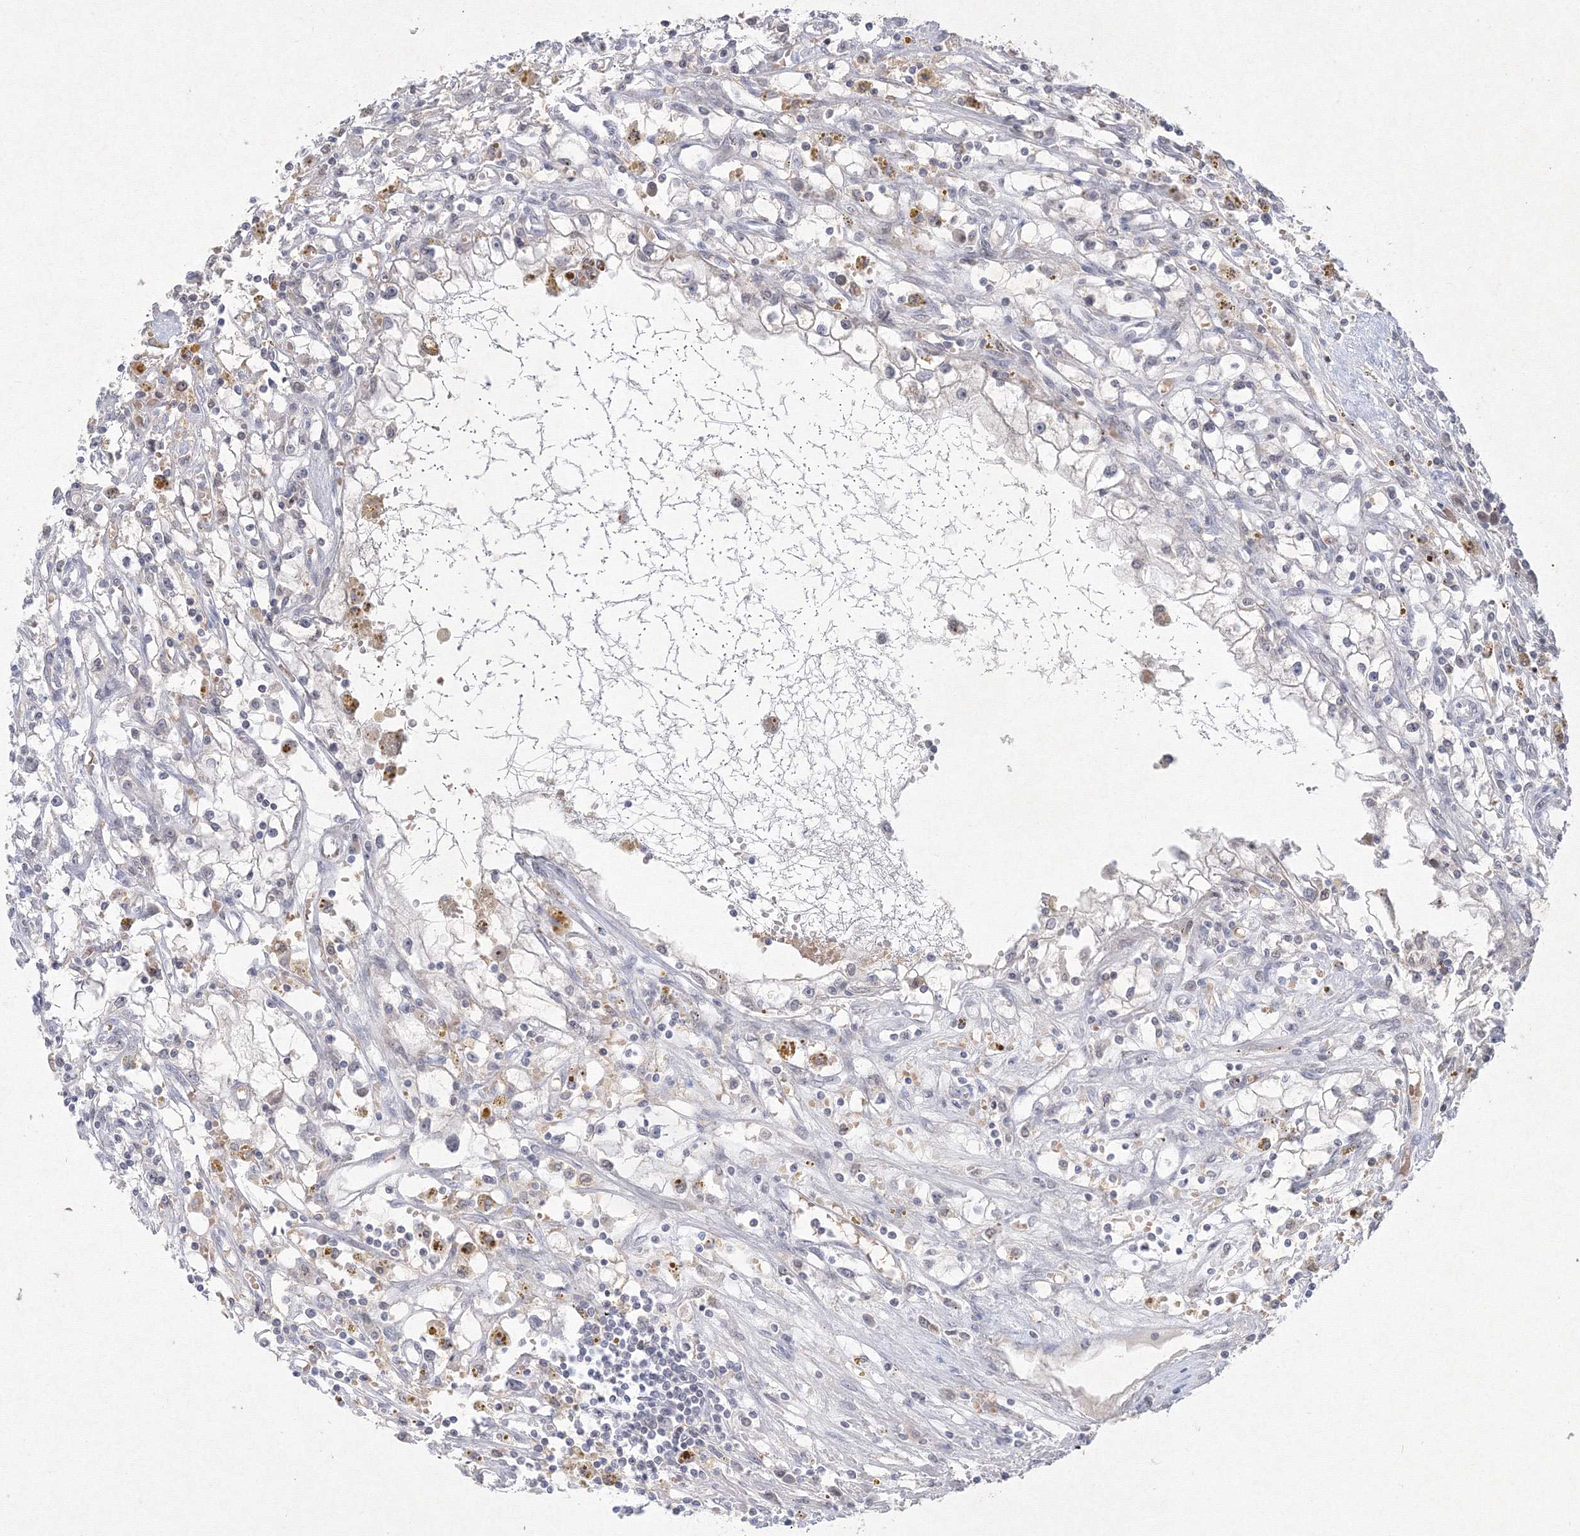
{"staining": {"intensity": "negative", "quantity": "none", "location": "none"}, "tissue": "renal cancer", "cell_type": "Tumor cells", "image_type": "cancer", "snomed": [{"axis": "morphology", "description": "Adenocarcinoma, NOS"}, {"axis": "topography", "description": "Kidney"}], "caption": "Immunohistochemistry of renal cancer (adenocarcinoma) exhibits no staining in tumor cells.", "gene": "NXPE3", "patient": {"sex": "male", "age": 56}}